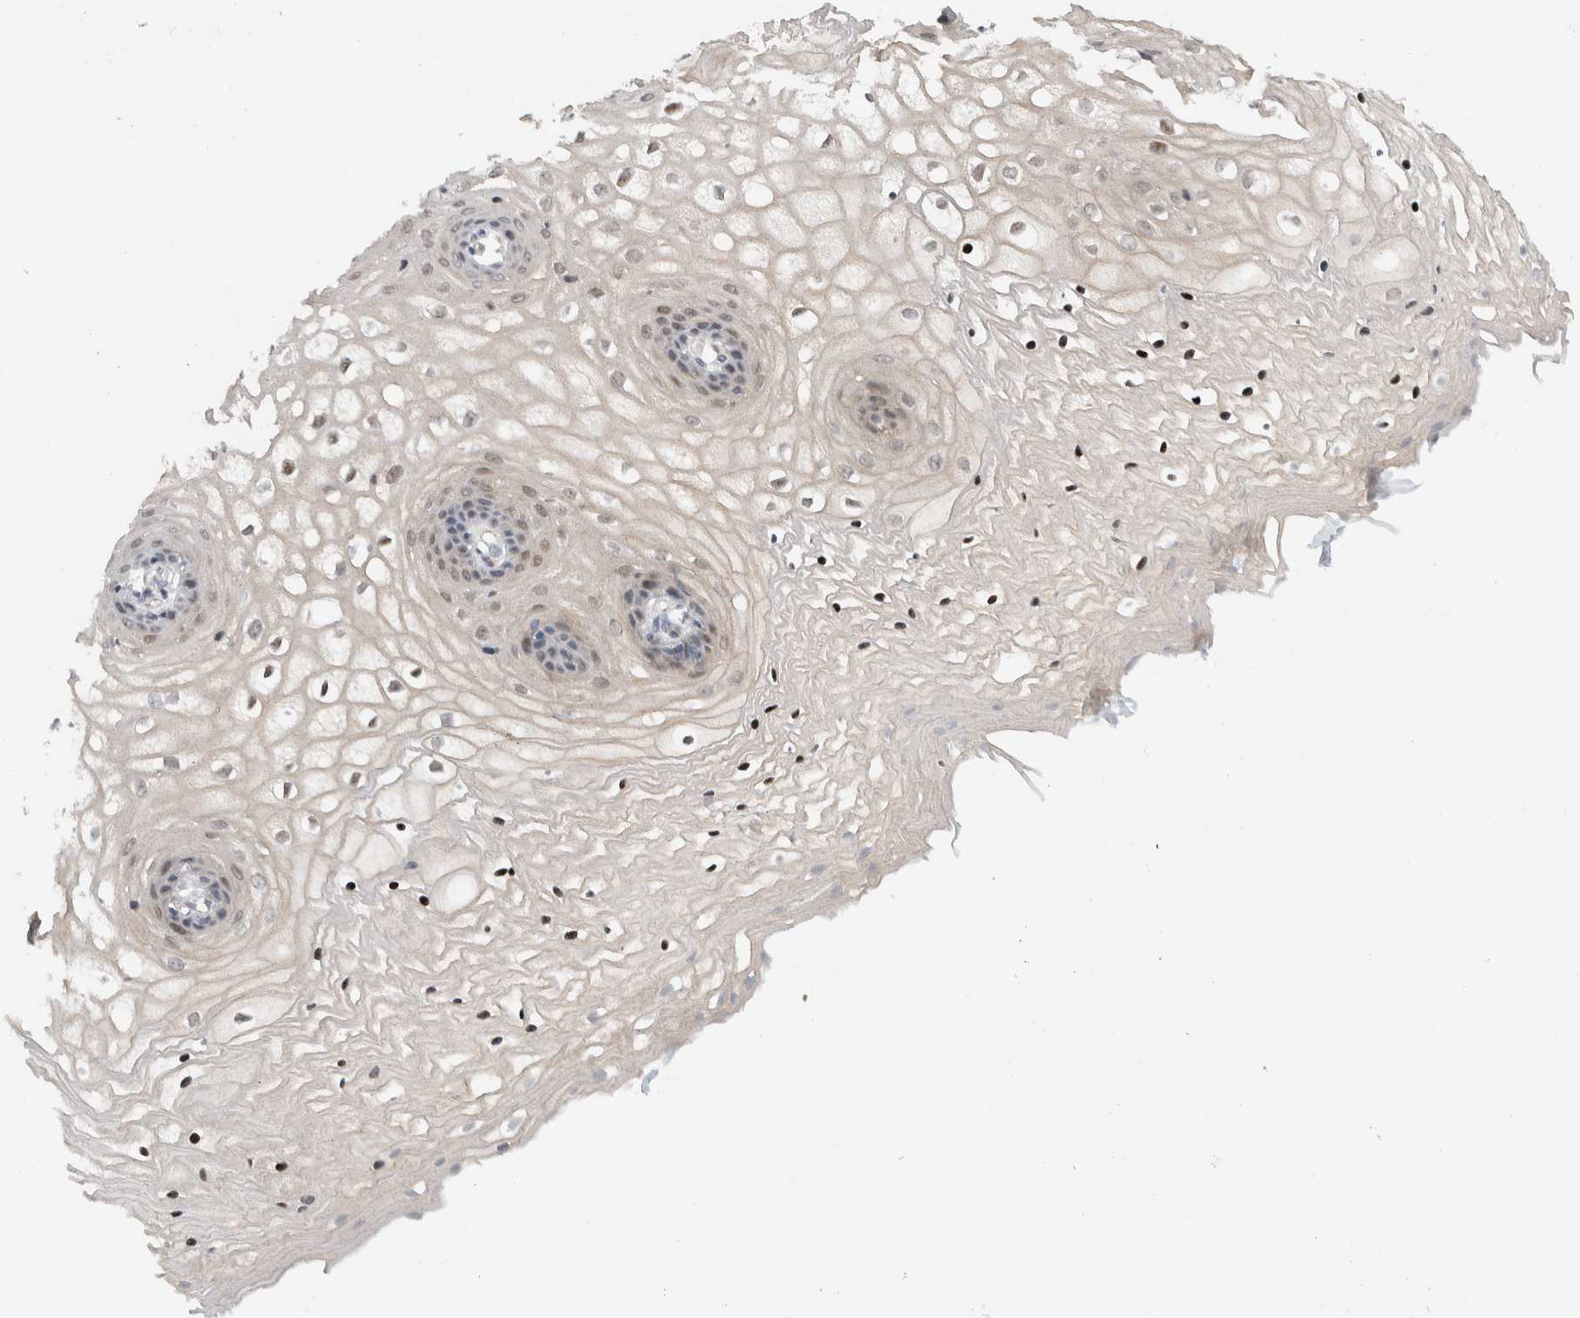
{"staining": {"intensity": "moderate", "quantity": "<25%", "location": "nuclear"}, "tissue": "vagina", "cell_type": "Squamous epithelial cells", "image_type": "normal", "snomed": [{"axis": "morphology", "description": "Normal tissue, NOS"}, {"axis": "topography", "description": "Vagina"}], "caption": "Squamous epithelial cells show low levels of moderate nuclear positivity in about <25% of cells in benign human vagina.", "gene": "NCR3LG1", "patient": {"sex": "female", "age": 34}}